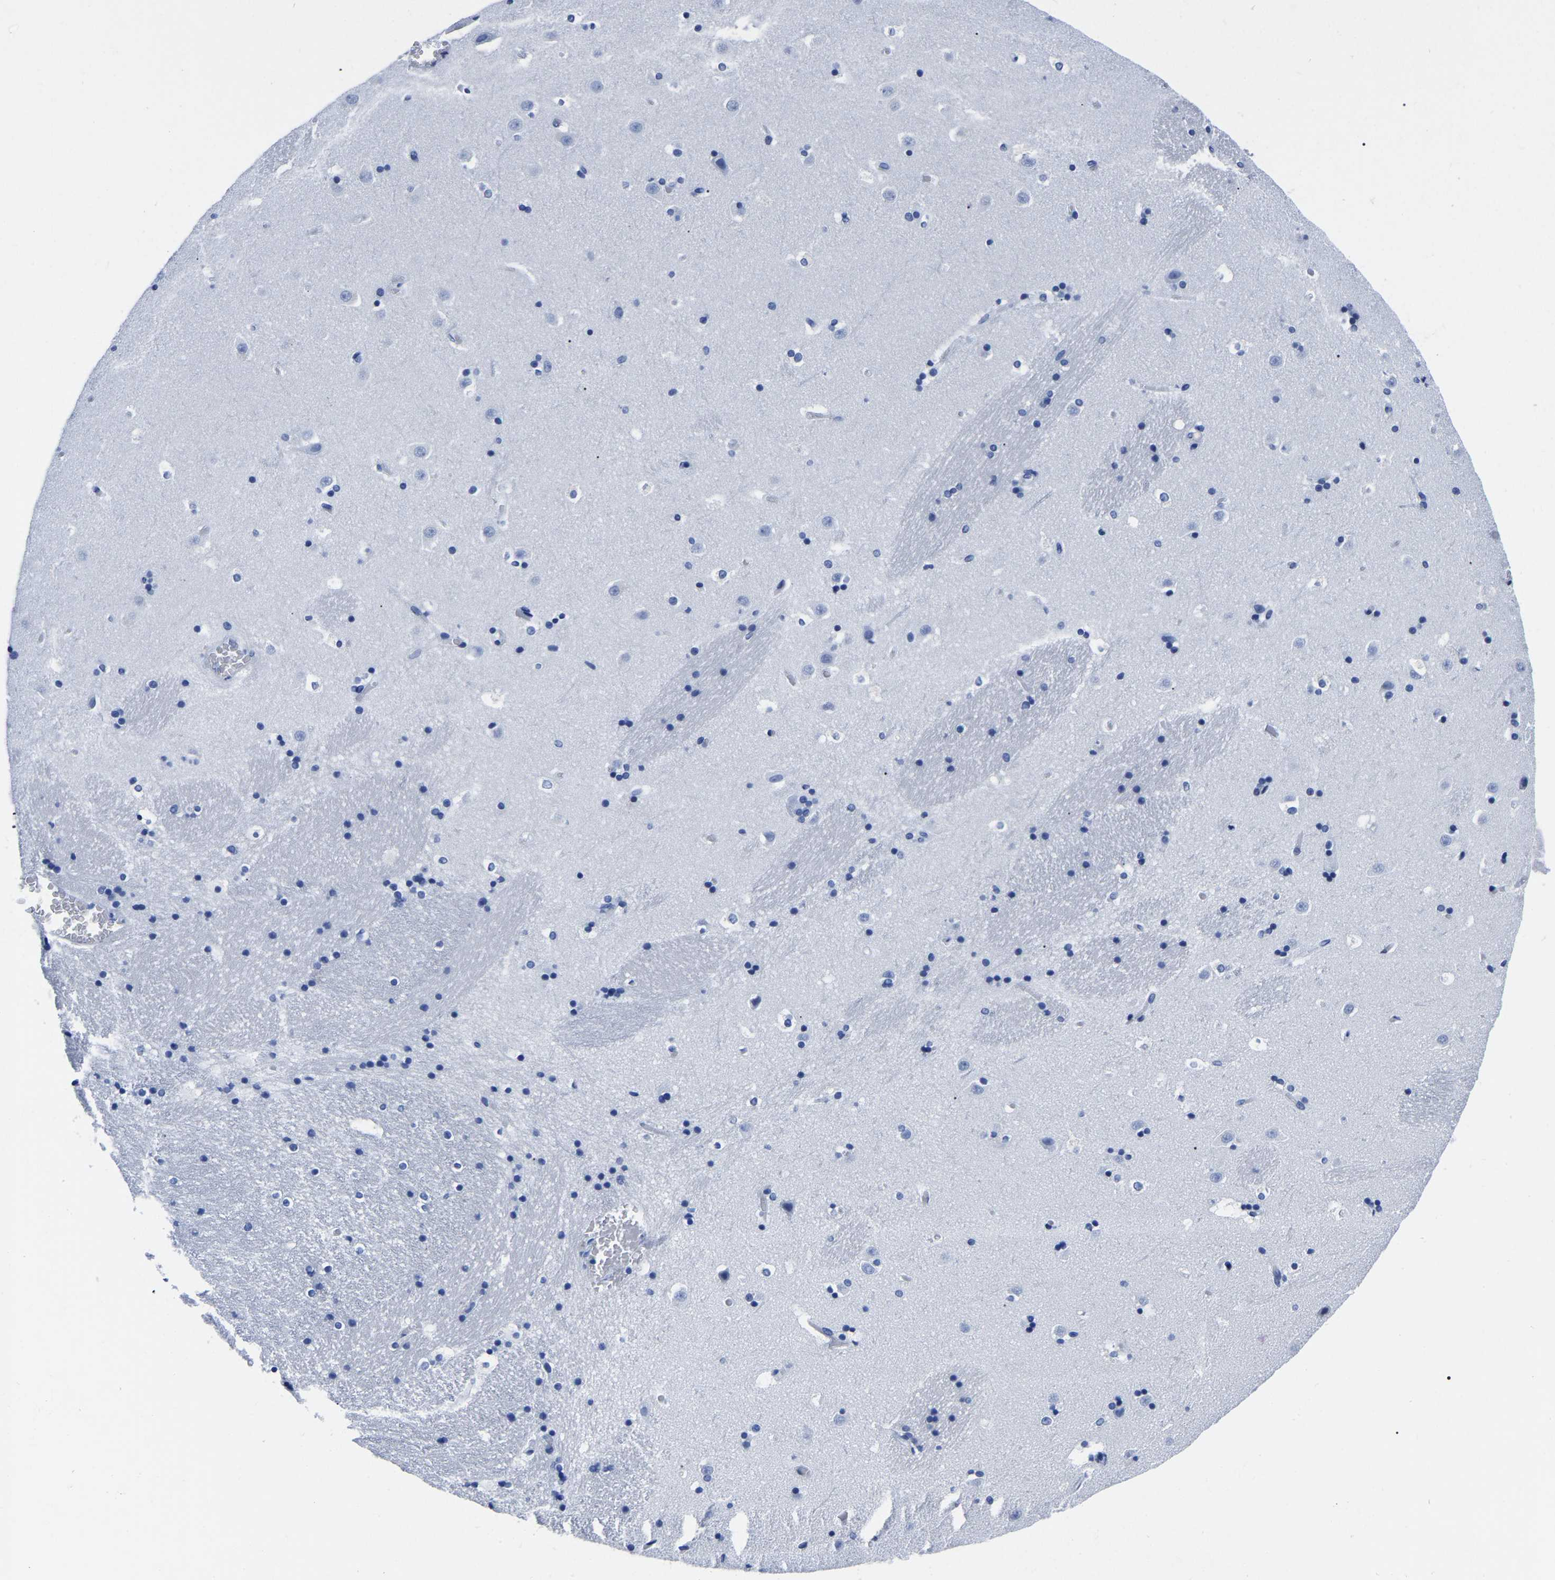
{"staining": {"intensity": "negative", "quantity": "none", "location": "none"}, "tissue": "caudate", "cell_type": "Glial cells", "image_type": "normal", "snomed": [{"axis": "morphology", "description": "Normal tissue, NOS"}, {"axis": "topography", "description": "Lateral ventricle wall"}], "caption": "High magnification brightfield microscopy of unremarkable caudate stained with DAB (3,3'-diaminobenzidine) (brown) and counterstained with hematoxylin (blue): glial cells show no significant positivity. Nuclei are stained in blue.", "gene": "IMPG2", "patient": {"sex": "male", "age": 45}}